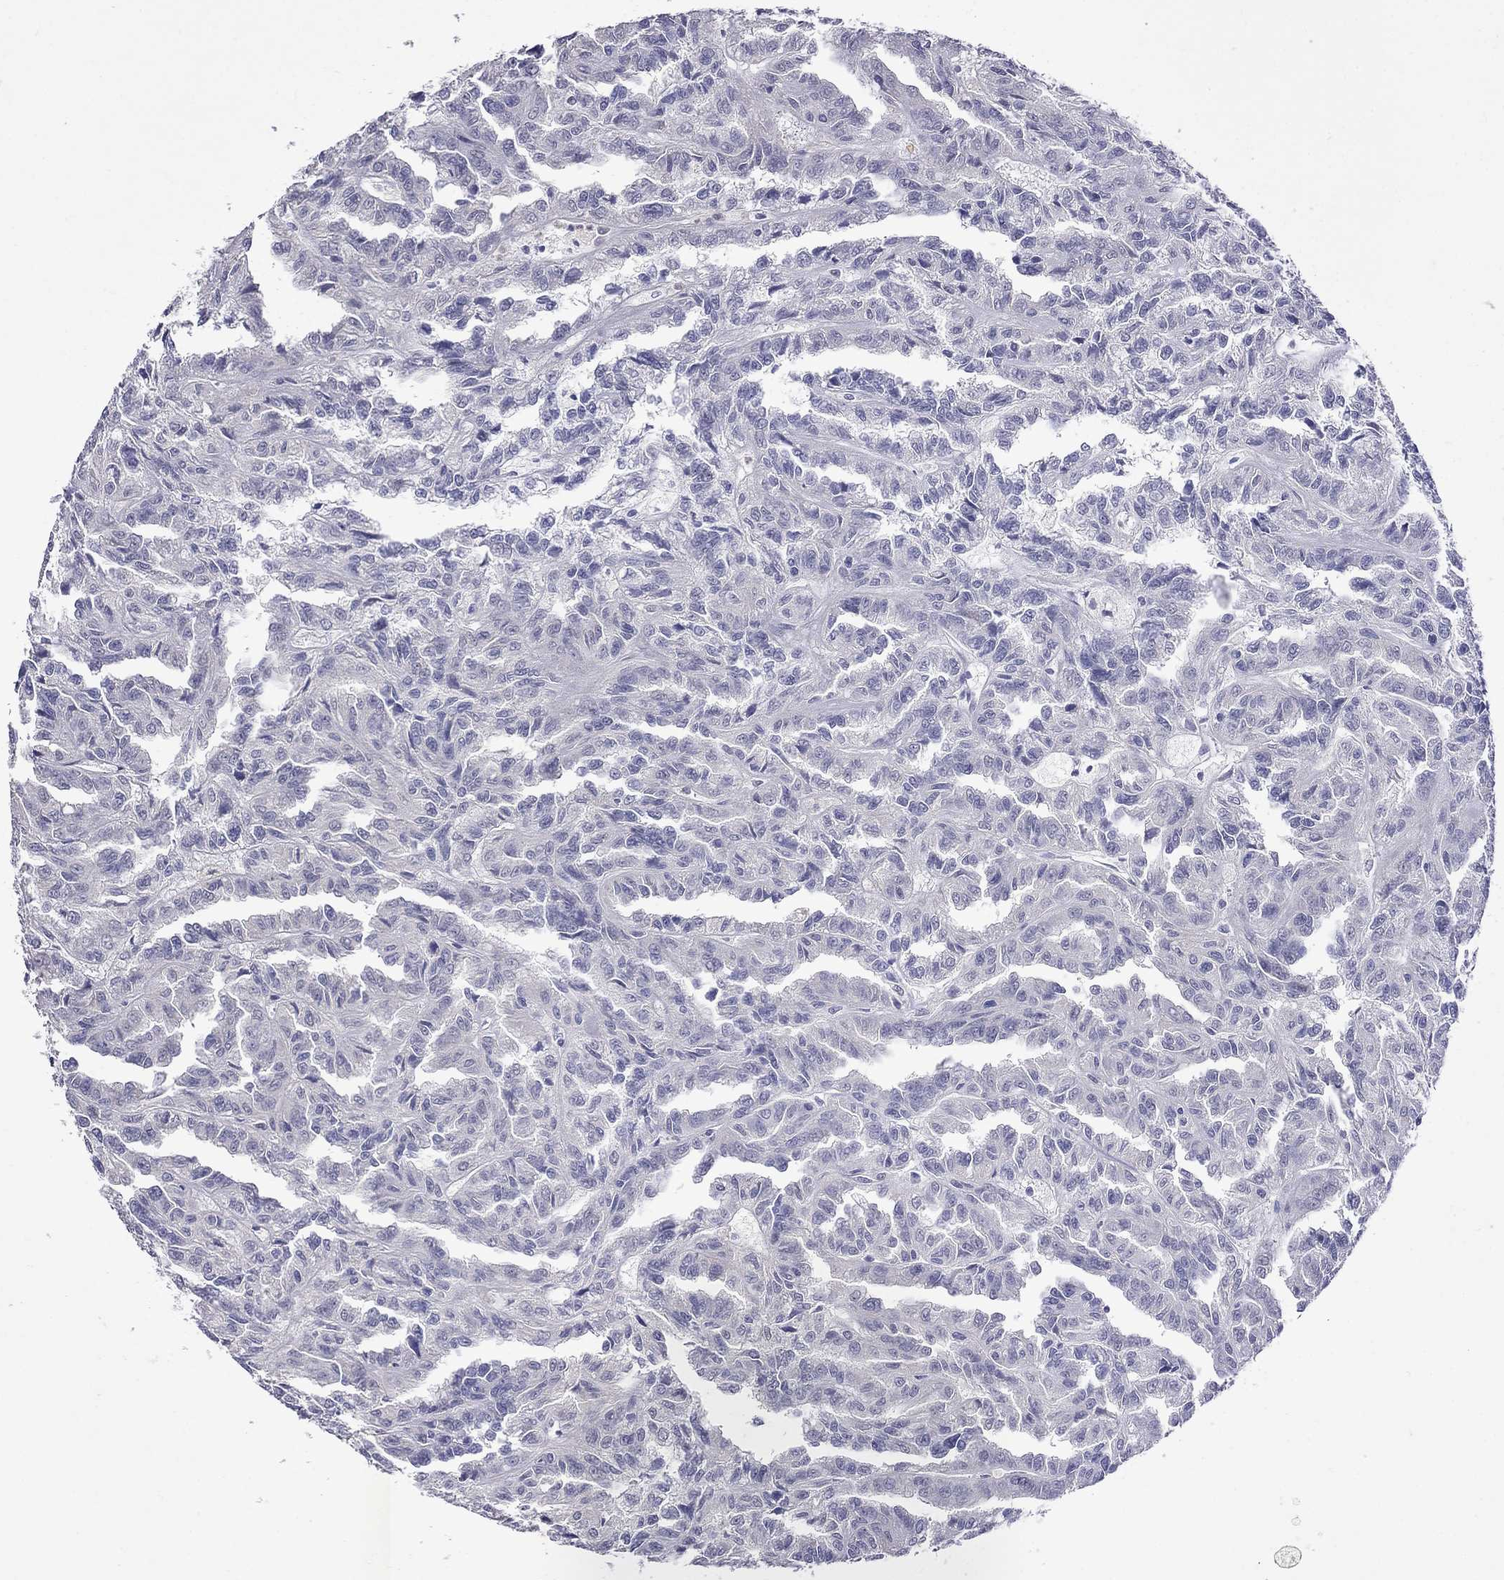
{"staining": {"intensity": "negative", "quantity": "none", "location": "none"}, "tissue": "renal cancer", "cell_type": "Tumor cells", "image_type": "cancer", "snomed": [{"axis": "morphology", "description": "Adenocarcinoma, NOS"}, {"axis": "topography", "description": "Kidney"}], "caption": "Immunohistochemistry image of adenocarcinoma (renal) stained for a protein (brown), which displays no staining in tumor cells.", "gene": "STAR", "patient": {"sex": "male", "age": 79}}